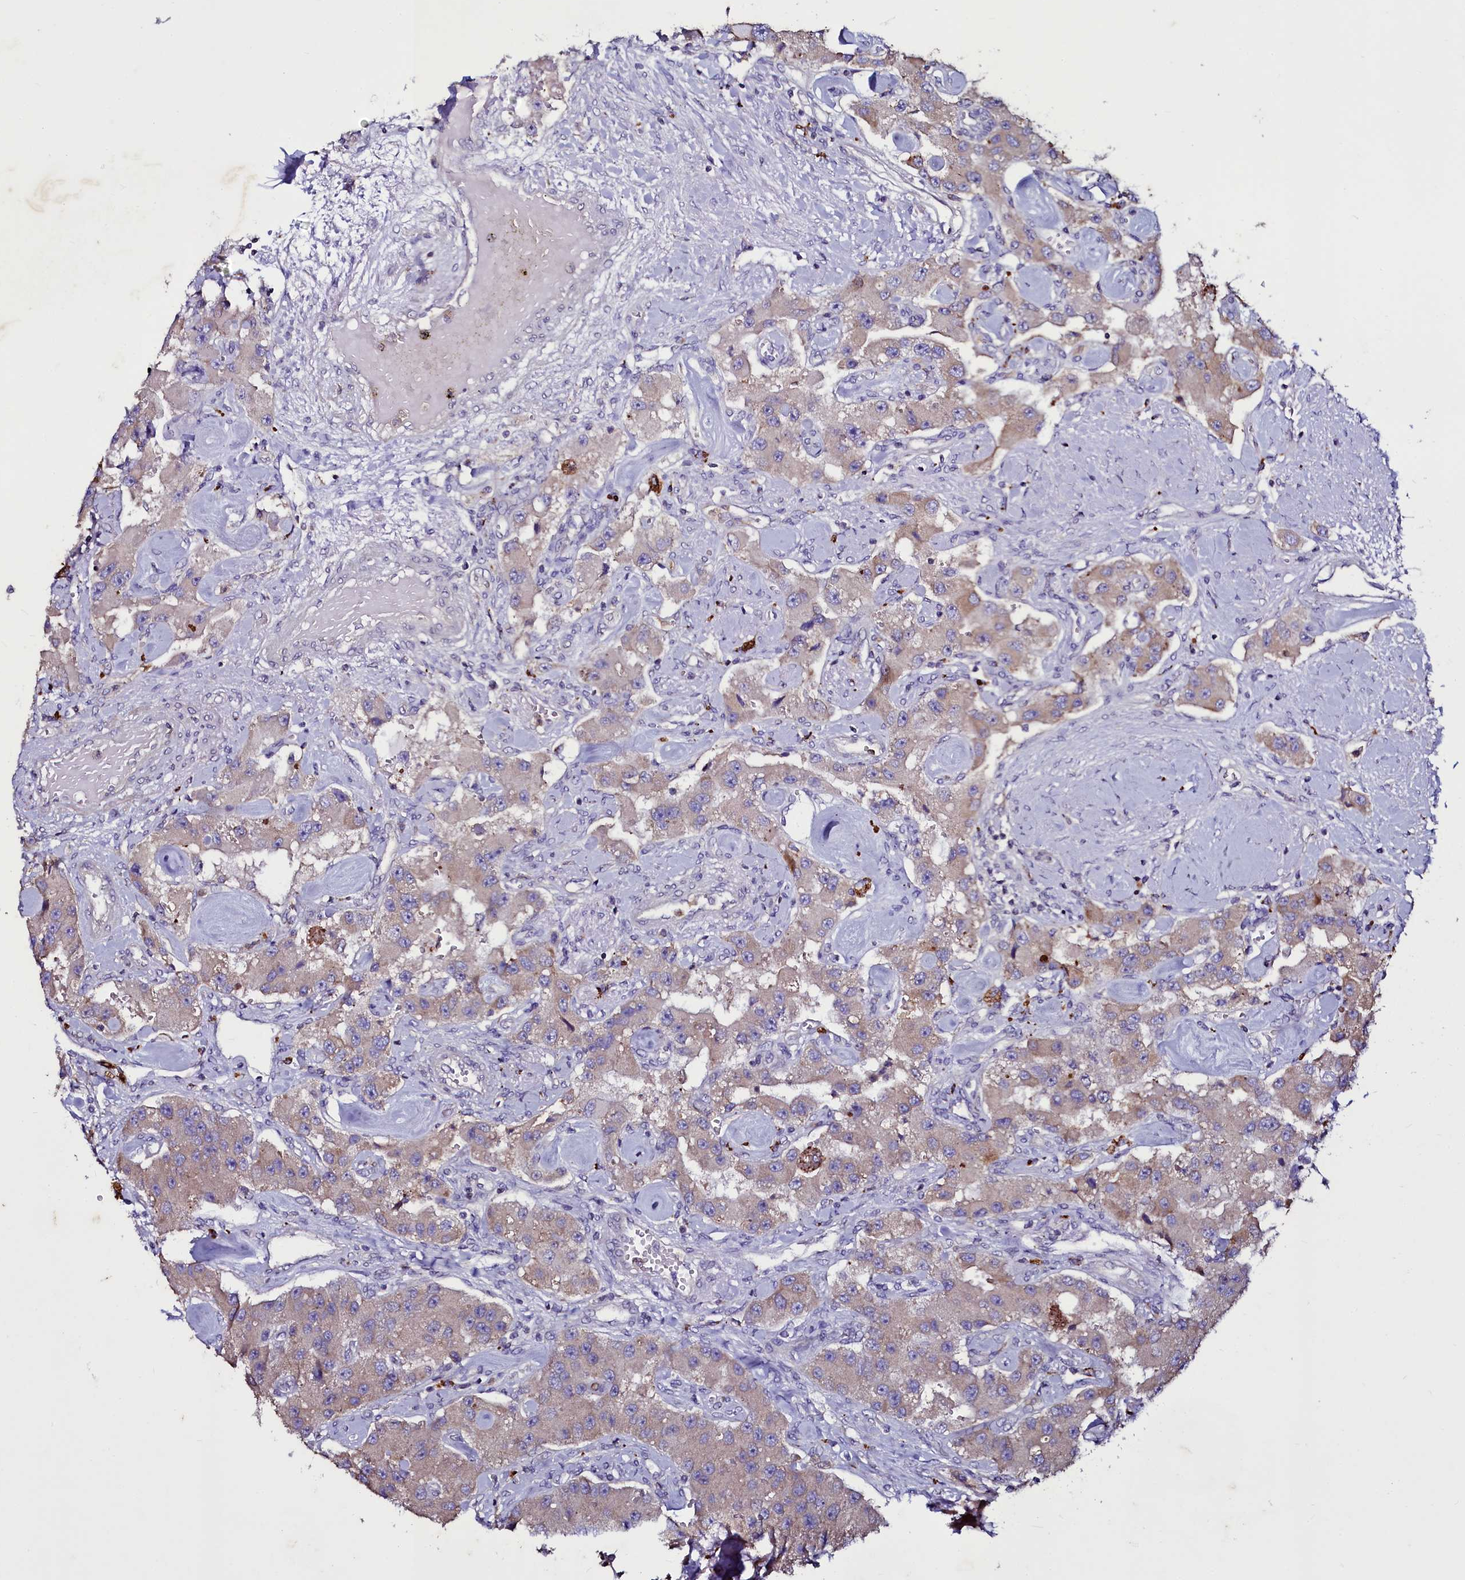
{"staining": {"intensity": "weak", "quantity": "<25%", "location": "cytoplasmic/membranous"}, "tissue": "carcinoid", "cell_type": "Tumor cells", "image_type": "cancer", "snomed": [{"axis": "morphology", "description": "Carcinoid, malignant, NOS"}, {"axis": "topography", "description": "Pancreas"}], "caption": "Tumor cells are negative for brown protein staining in malignant carcinoid.", "gene": "SELENOT", "patient": {"sex": "male", "age": 41}}